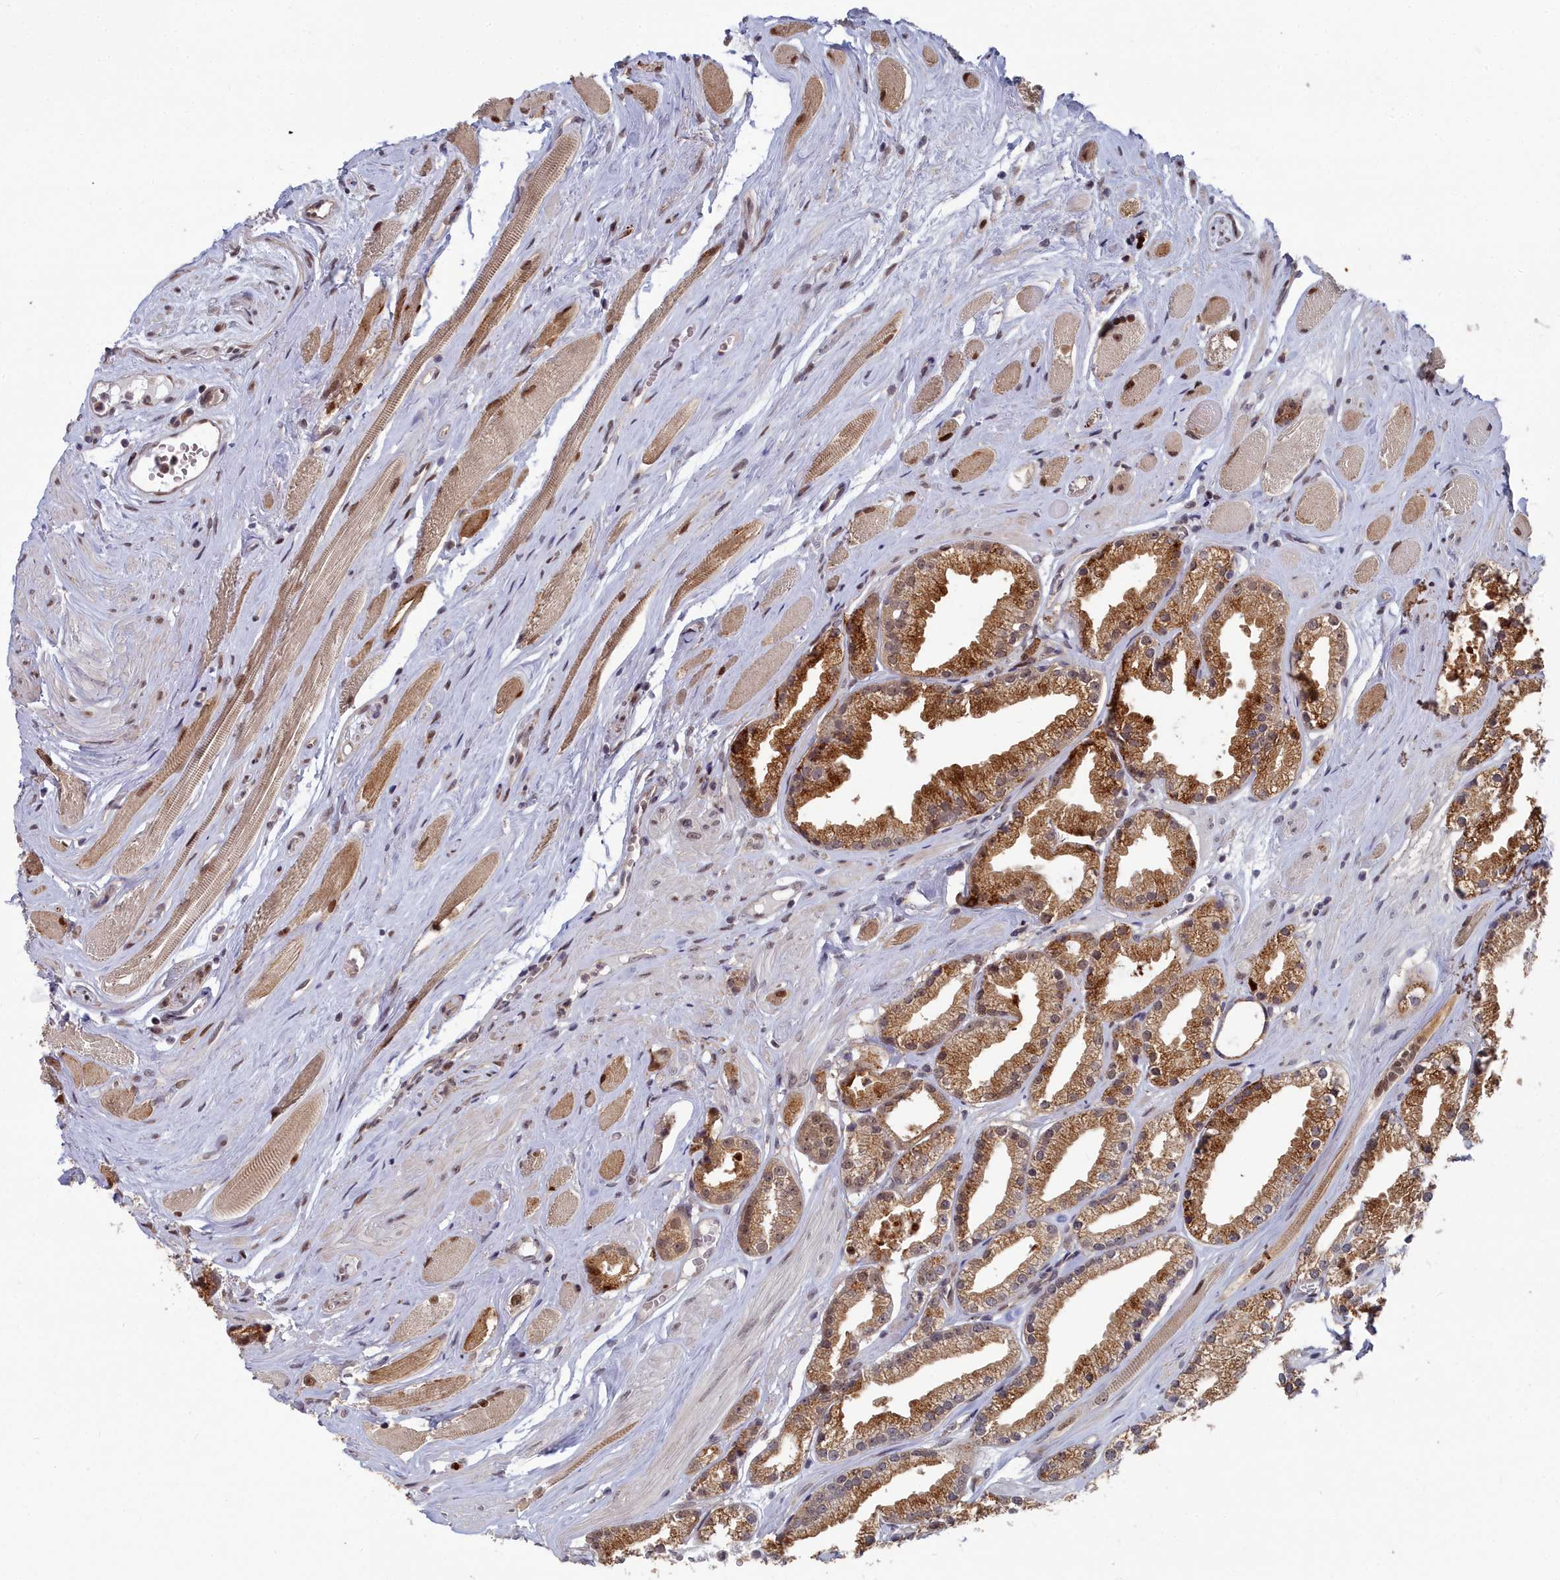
{"staining": {"intensity": "moderate", "quantity": ">75%", "location": "cytoplasmic/membranous"}, "tissue": "prostate cancer", "cell_type": "Tumor cells", "image_type": "cancer", "snomed": [{"axis": "morphology", "description": "Adenocarcinoma, High grade"}, {"axis": "topography", "description": "Prostate"}], "caption": "Prostate adenocarcinoma (high-grade) stained for a protein reveals moderate cytoplasmic/membranous positivity in tumor cells.", "gene": "RPS27A", "patient": {"sex": "male", "age": 67}}